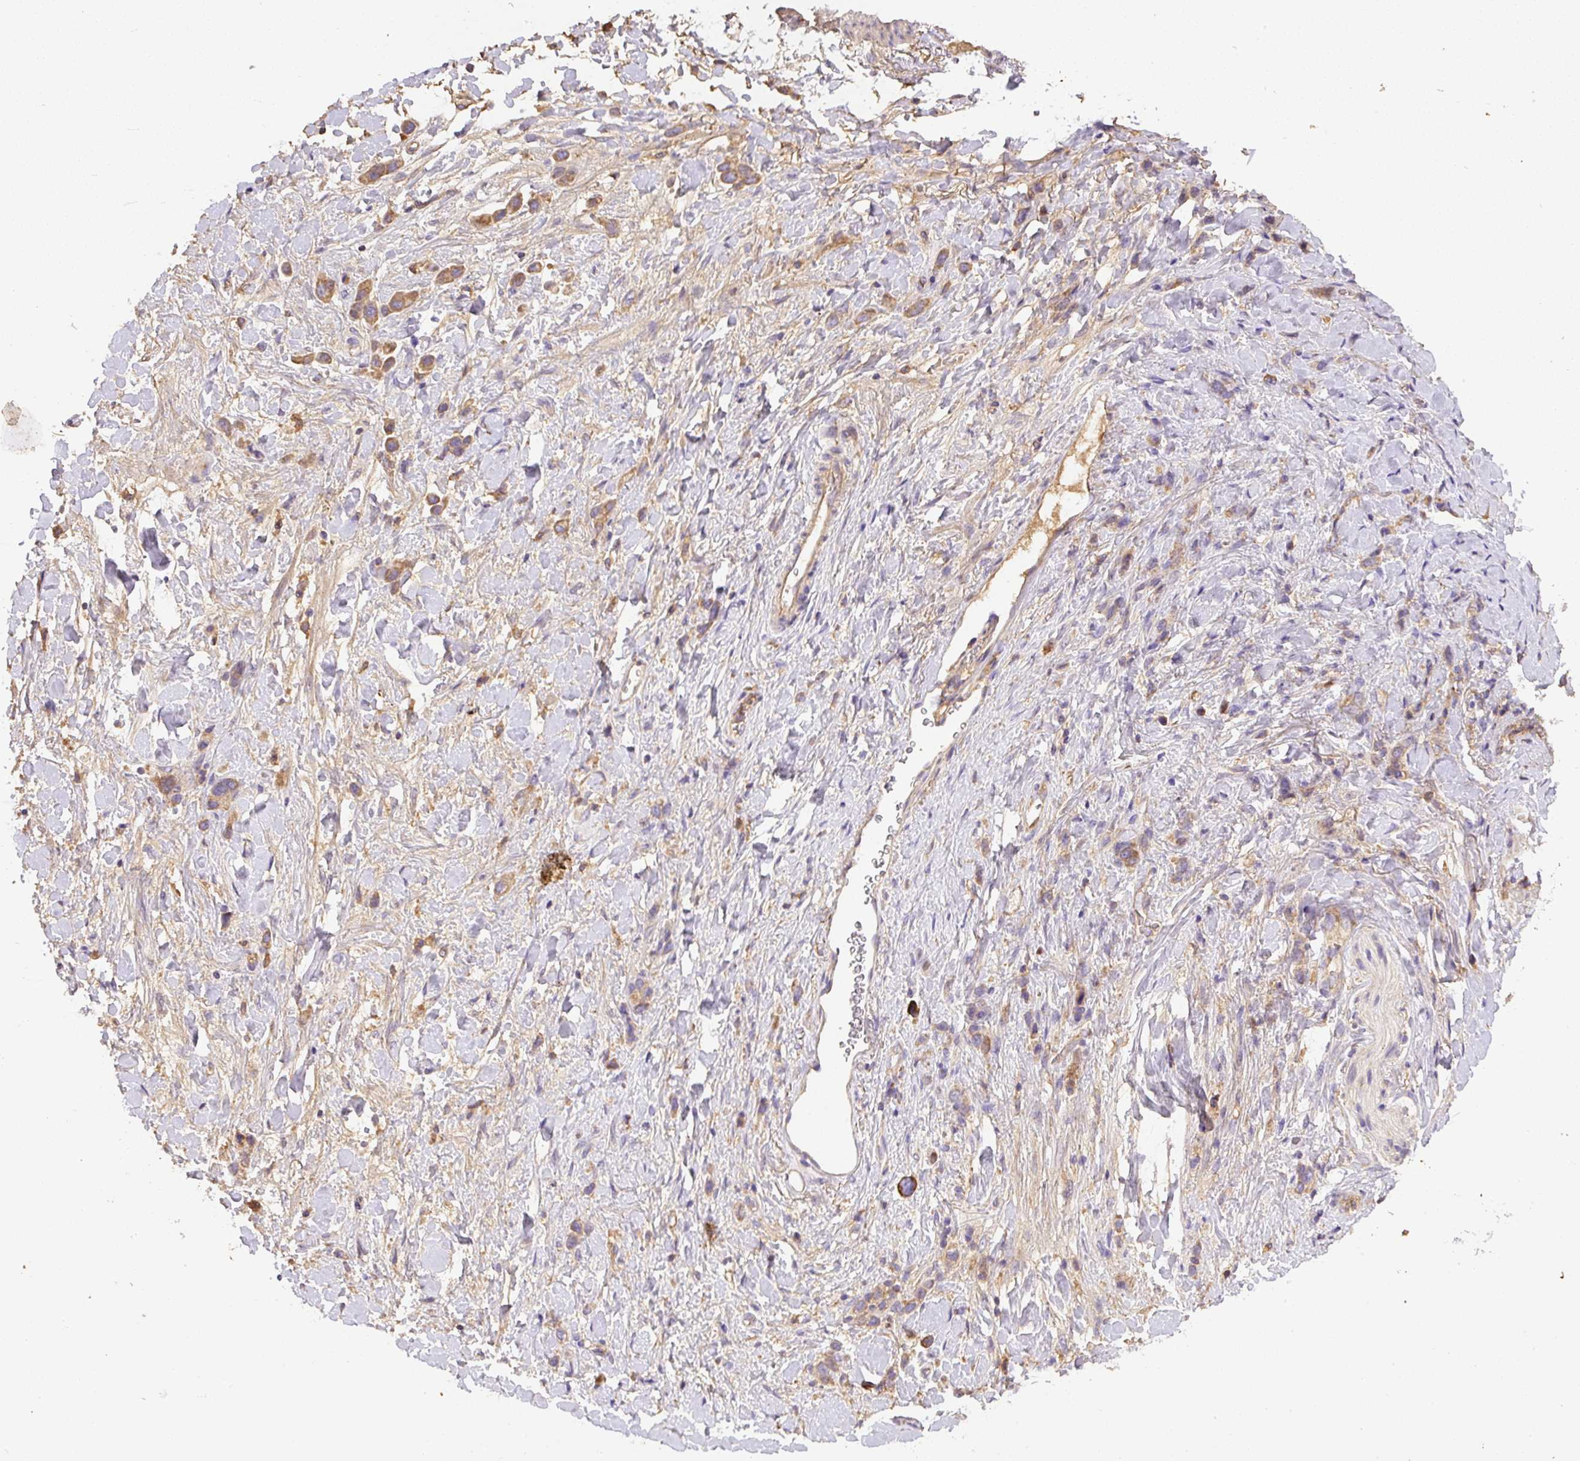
{"staining": {"intensity": "moderate", "quantity": "25%-75%", "location": "cytoplasmic/membranous"}, "tissue": "stomach cancer", "cell_type": "Tumor cells", "image_type": "cancer", "snomed": [{"axis": "morphology", "description": "Adenocarcinoma, NOS"}, {"axis": "topography", "description": "Stomach"}], "caption": "Immunohistochemical staining of stomach cancer exhibits medium levels of moderate cytoplasmic/membranous positivity in approximately 25%-75% of tumor cells.", "gene": "DAPK1", "patient": {"sex": "female", "age": 65}}